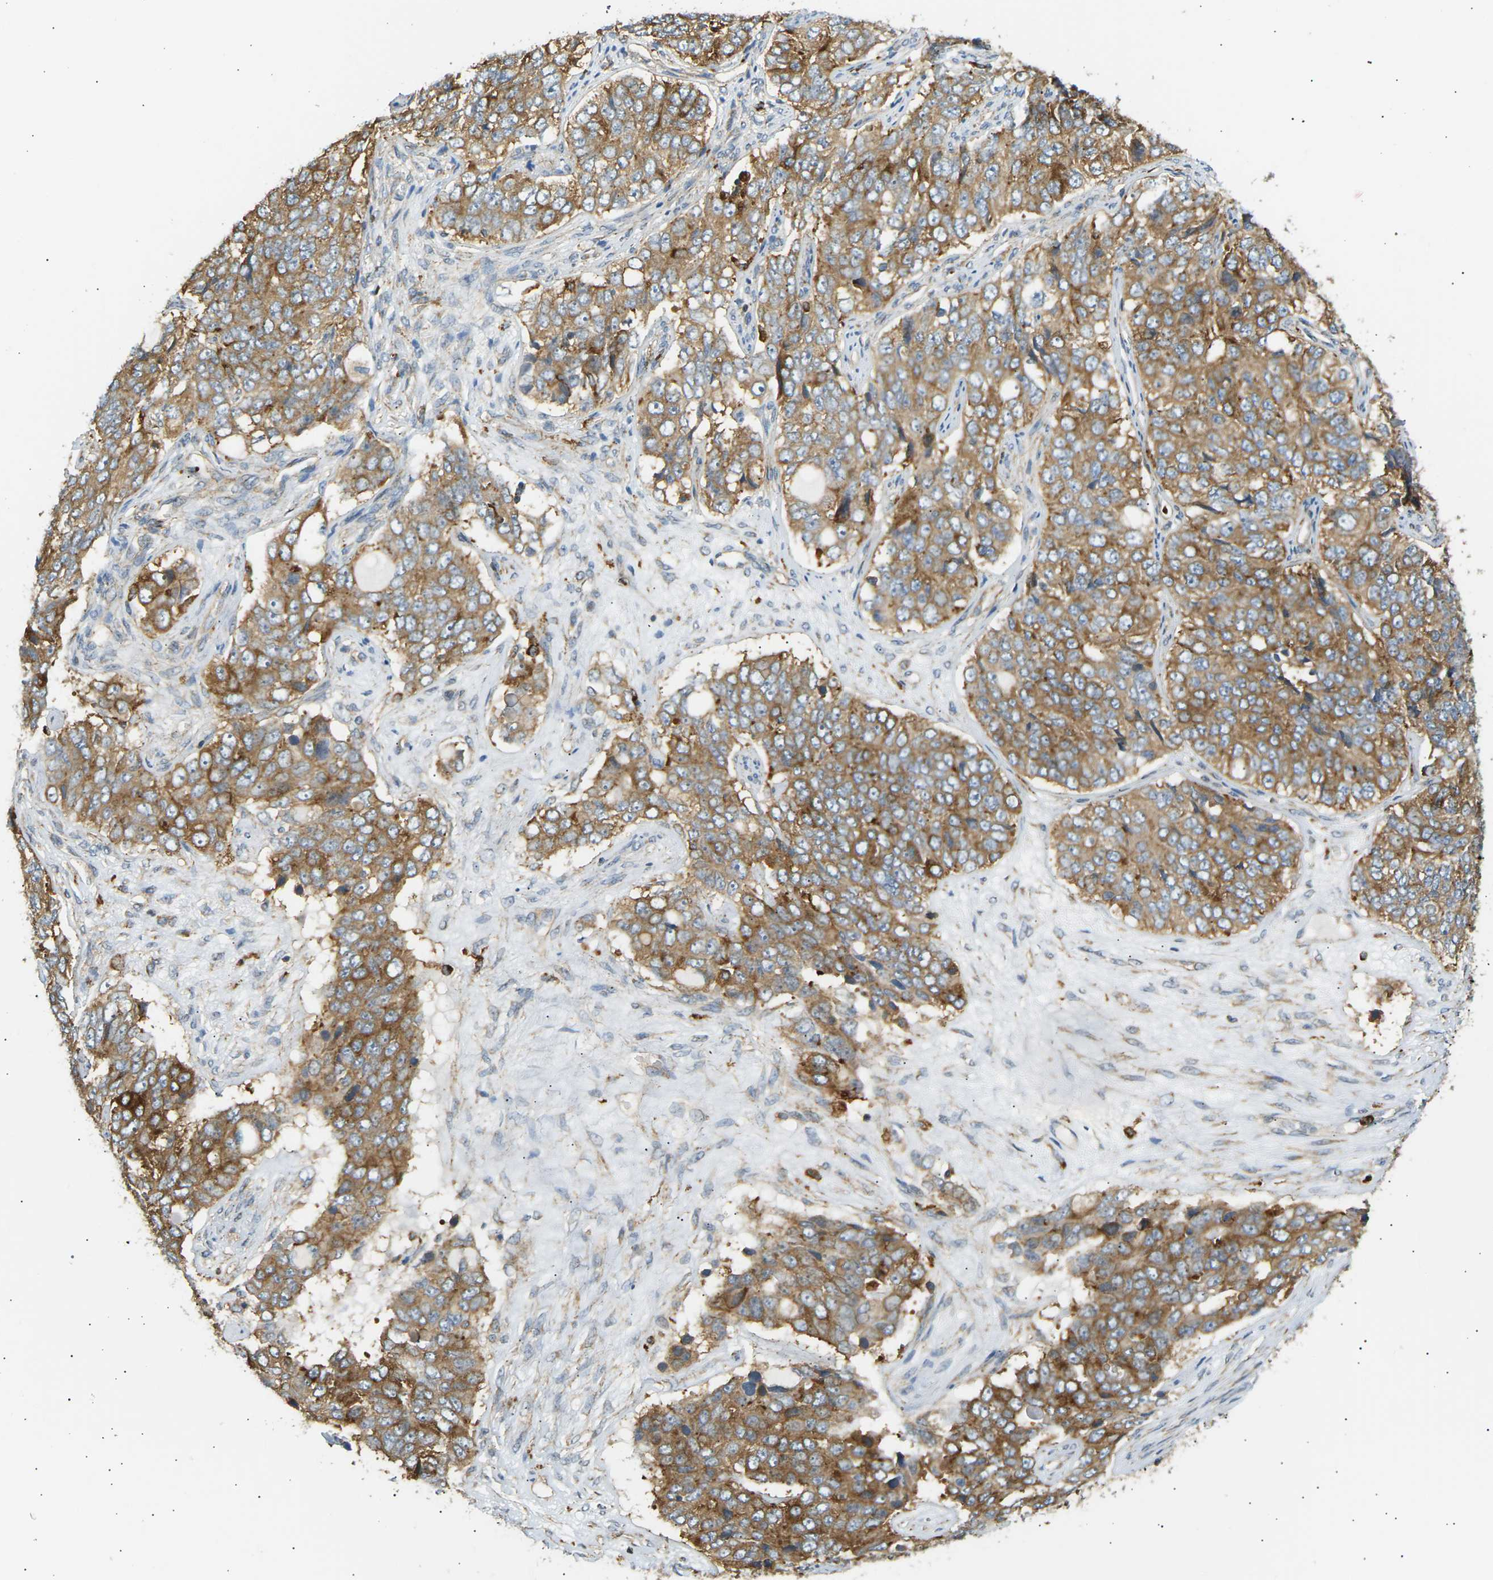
{"staining": {"intensity": "moderate", "quantity": ">75%", "location": "cytoplasmic/membranous"}, "tissue": "ovarian cancer", "cell_type": "Tumor cells", "image_type": "cancer", "snomed": [{"axis": "morphology", "description": "Carcinoma, endometroid"}, {"axis": "topography", "description": "Ovary"}], "caption": "The histopathology image demonstrates immunohistochemical staining of ovarian endometroid carcinoma. There is moderate cytoplasmic/membranous staining is present in about >75% of tumor cells. Using DAB (brown) and hematoxylin (blue) stains, captured at high magnification using brightfield microscopy.", "gene": "CDK17", "patient": {"sex": "female", "age": 51}}